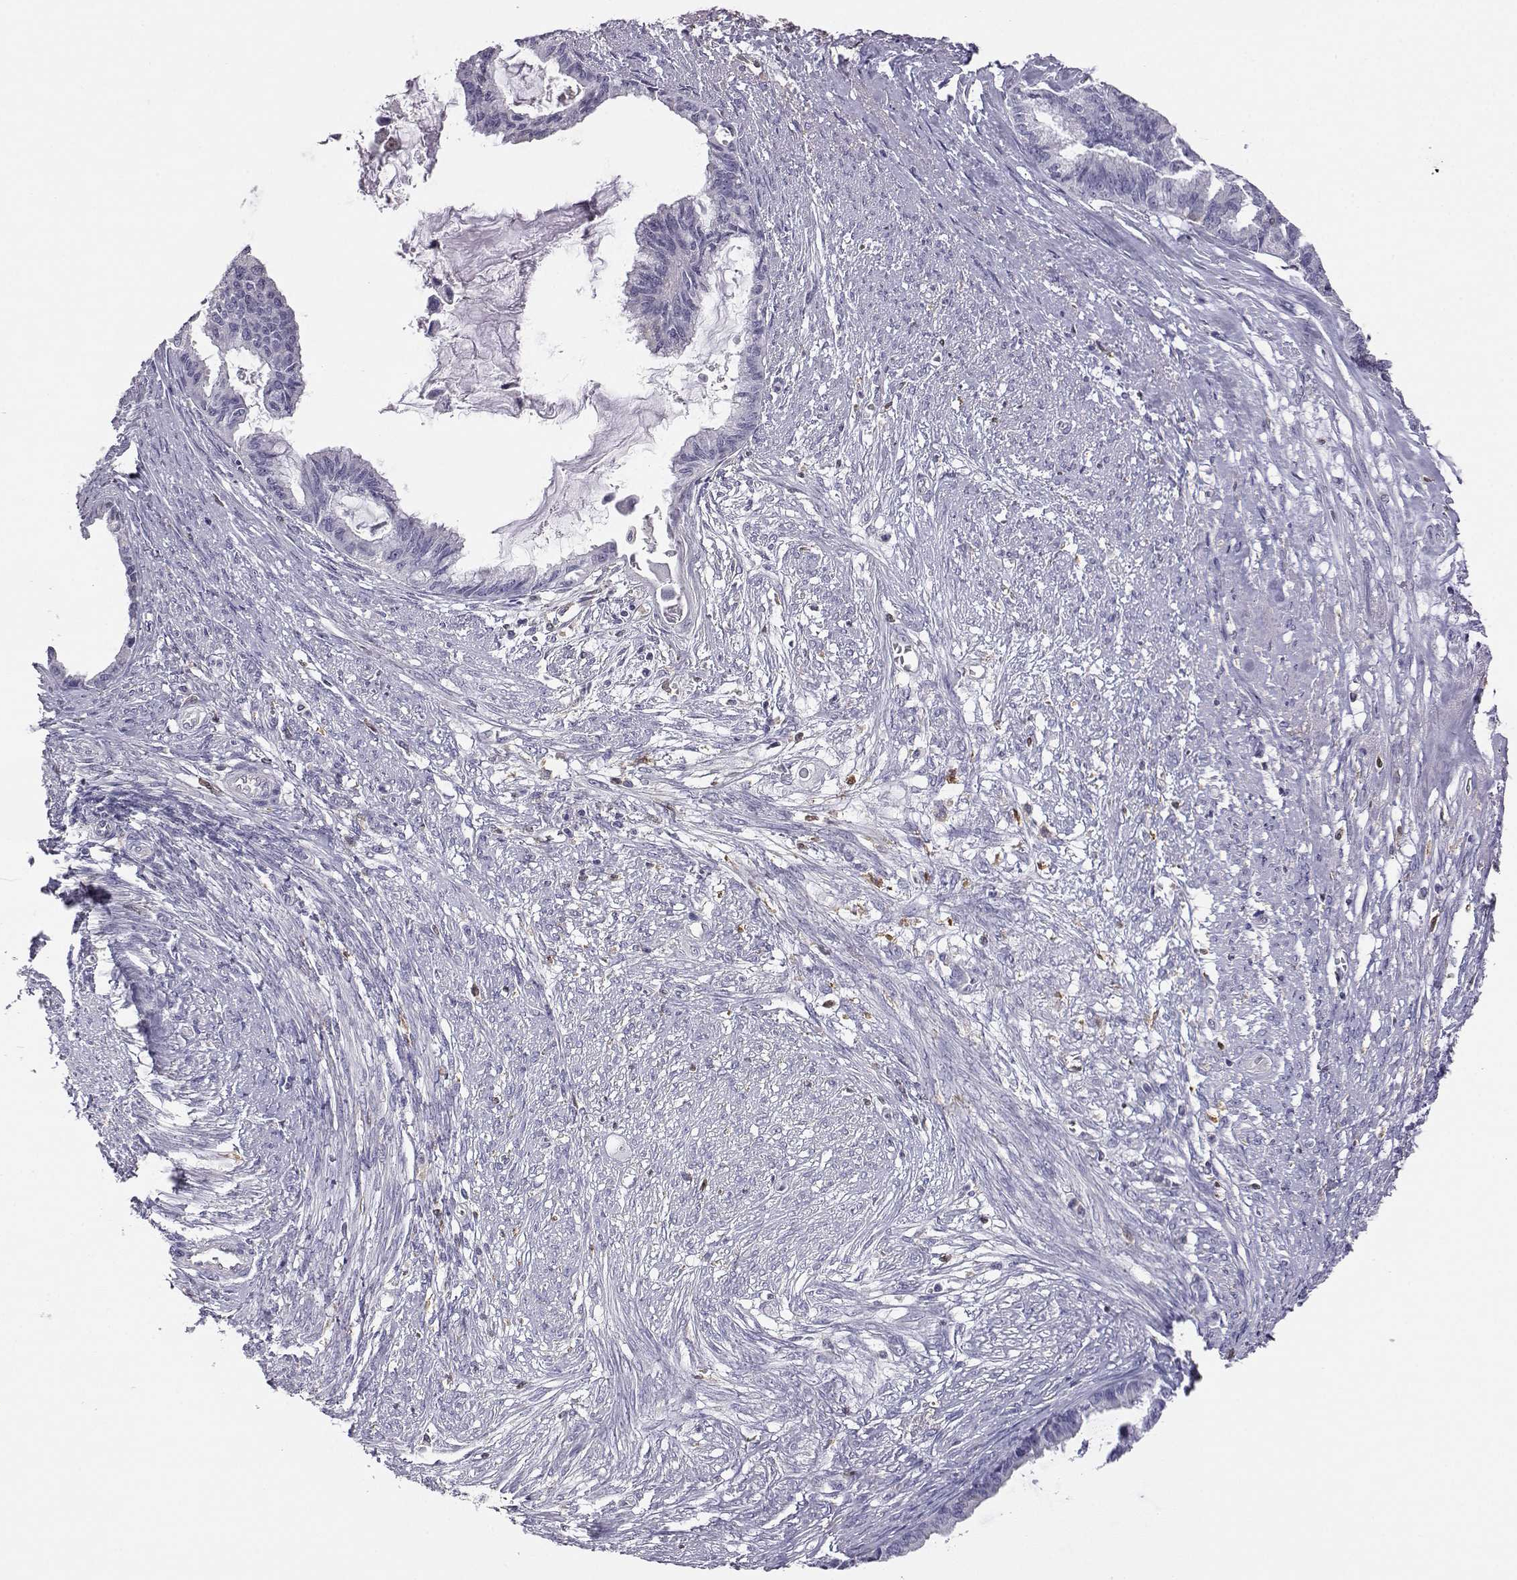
{"staining": {"intensity": "negative", "quantity": "none", "location": "none"}, "tissue": "endometrial cancer", "cell_type": "Tumor cells", "image_type": "cancer", "snomed": [{"axis": "morphology", "description": "Adenocarcinoma, NOS"}, {"axis": "topography", "description": "Endometrium"}], "caption": "High magnification brightfield microscopy of adenocarcinoma (endometrial) stained with DAB (3,3'-diaminobenzidine) (brown) and counterstained with hematoxylin (blue): tumor cells show no significant staining. (Stains: DAB immunohistochemistry with hematoxylin counter stain, Microscopy: brightfield microscopy at high magnification).", "gene": "AKR1B1", "patient": {"sex": "female", "age": 86}}